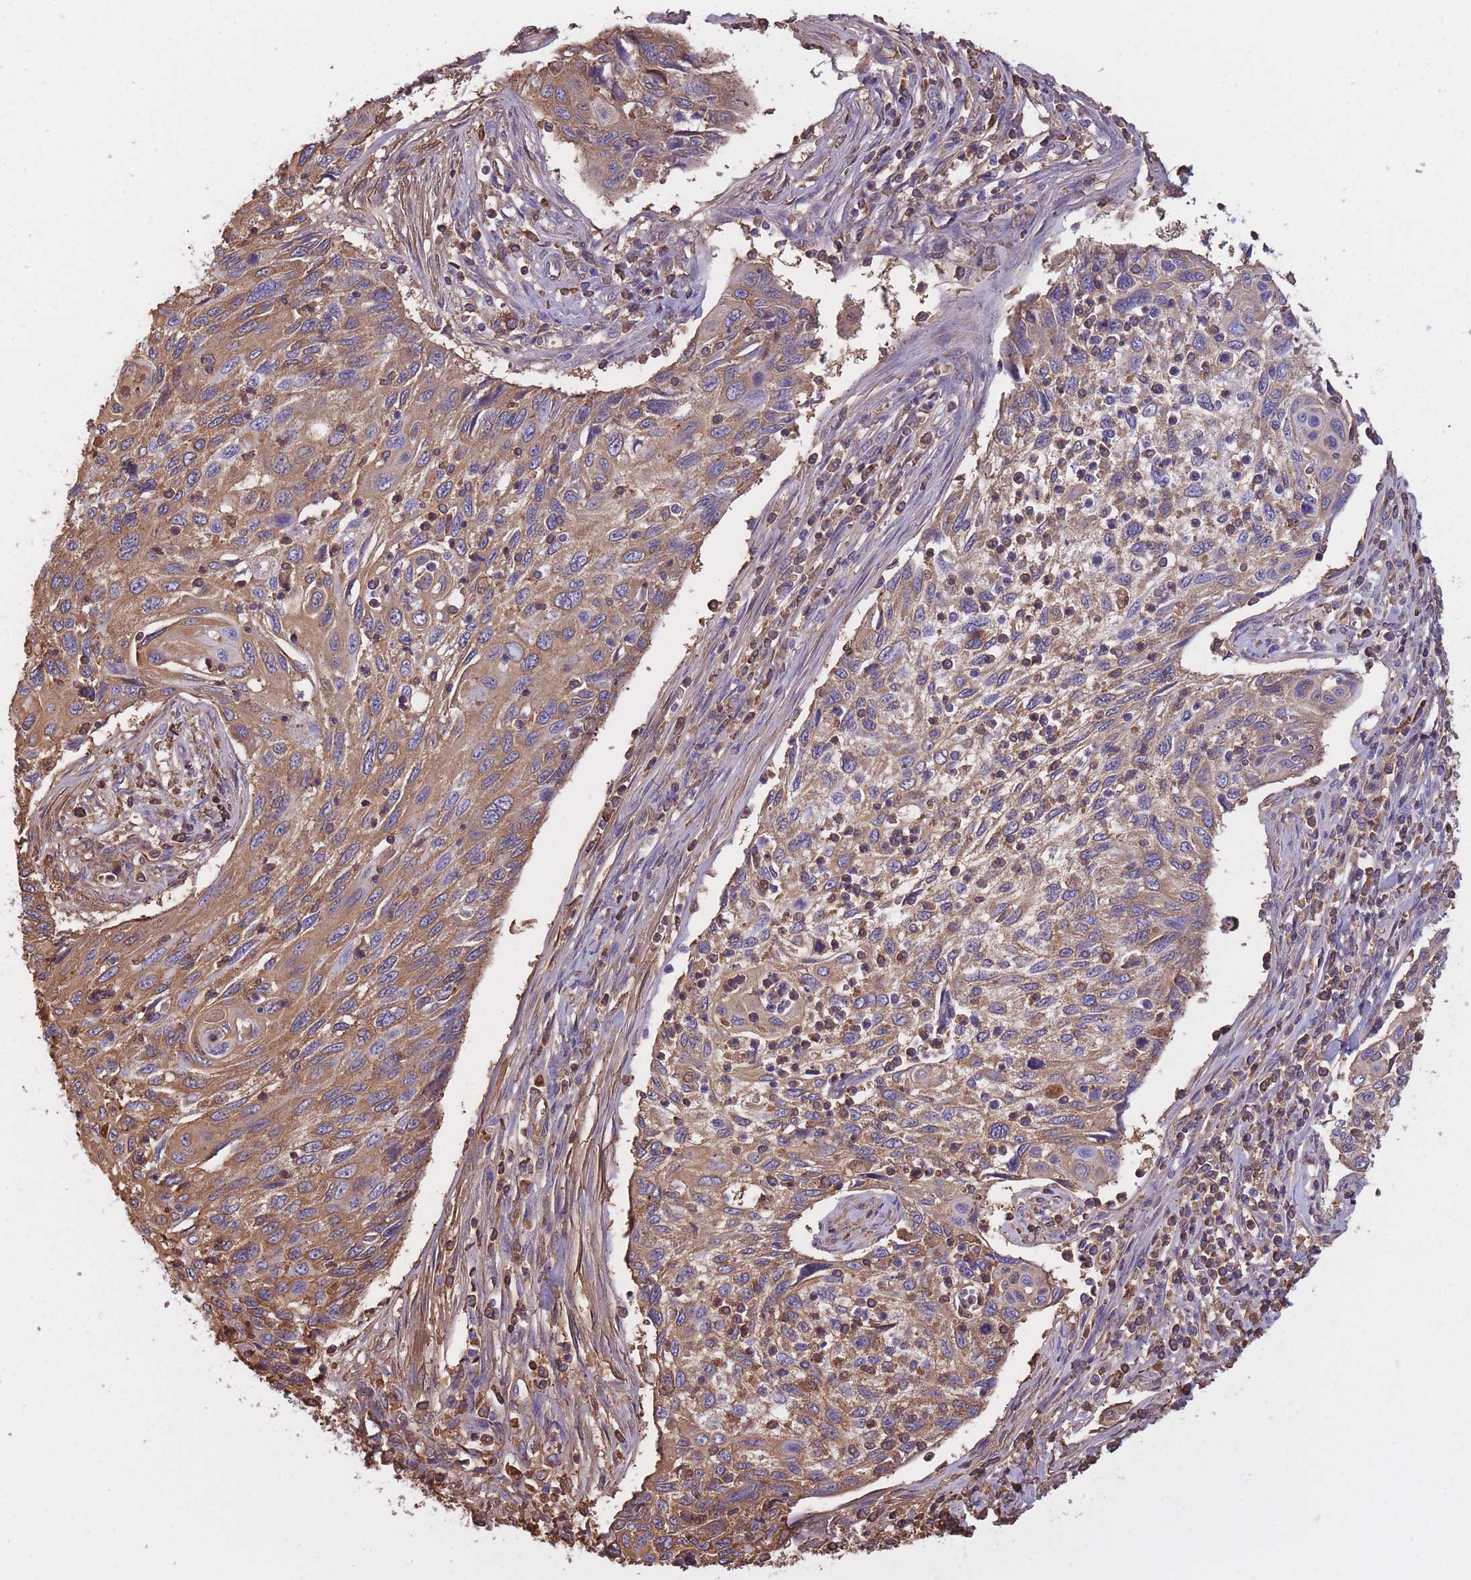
{"staining": {"intensity": "moderate", "quantity": ">75%", "location": "cytoplasmic/membranous"}, "tissue": "cervical cancer", "cell_type": "Tumor cells", "image_type": "cancer", "snomed": [{"axis": "morphology", "description": "Squamous cell carcinoma, NOS"}, {"axis": "topography", "description": "Cervix"}], "caption": "The histopathology image demonstrates immunohistochemical staining of cervical cancer (squamous cell carcinoma). There is moderate cytoplasmic/membranous expression is seen in approximately >75% of tumor cells.", "gene": "KAT2A", "patient": {"sex": "female", "age": 70}}